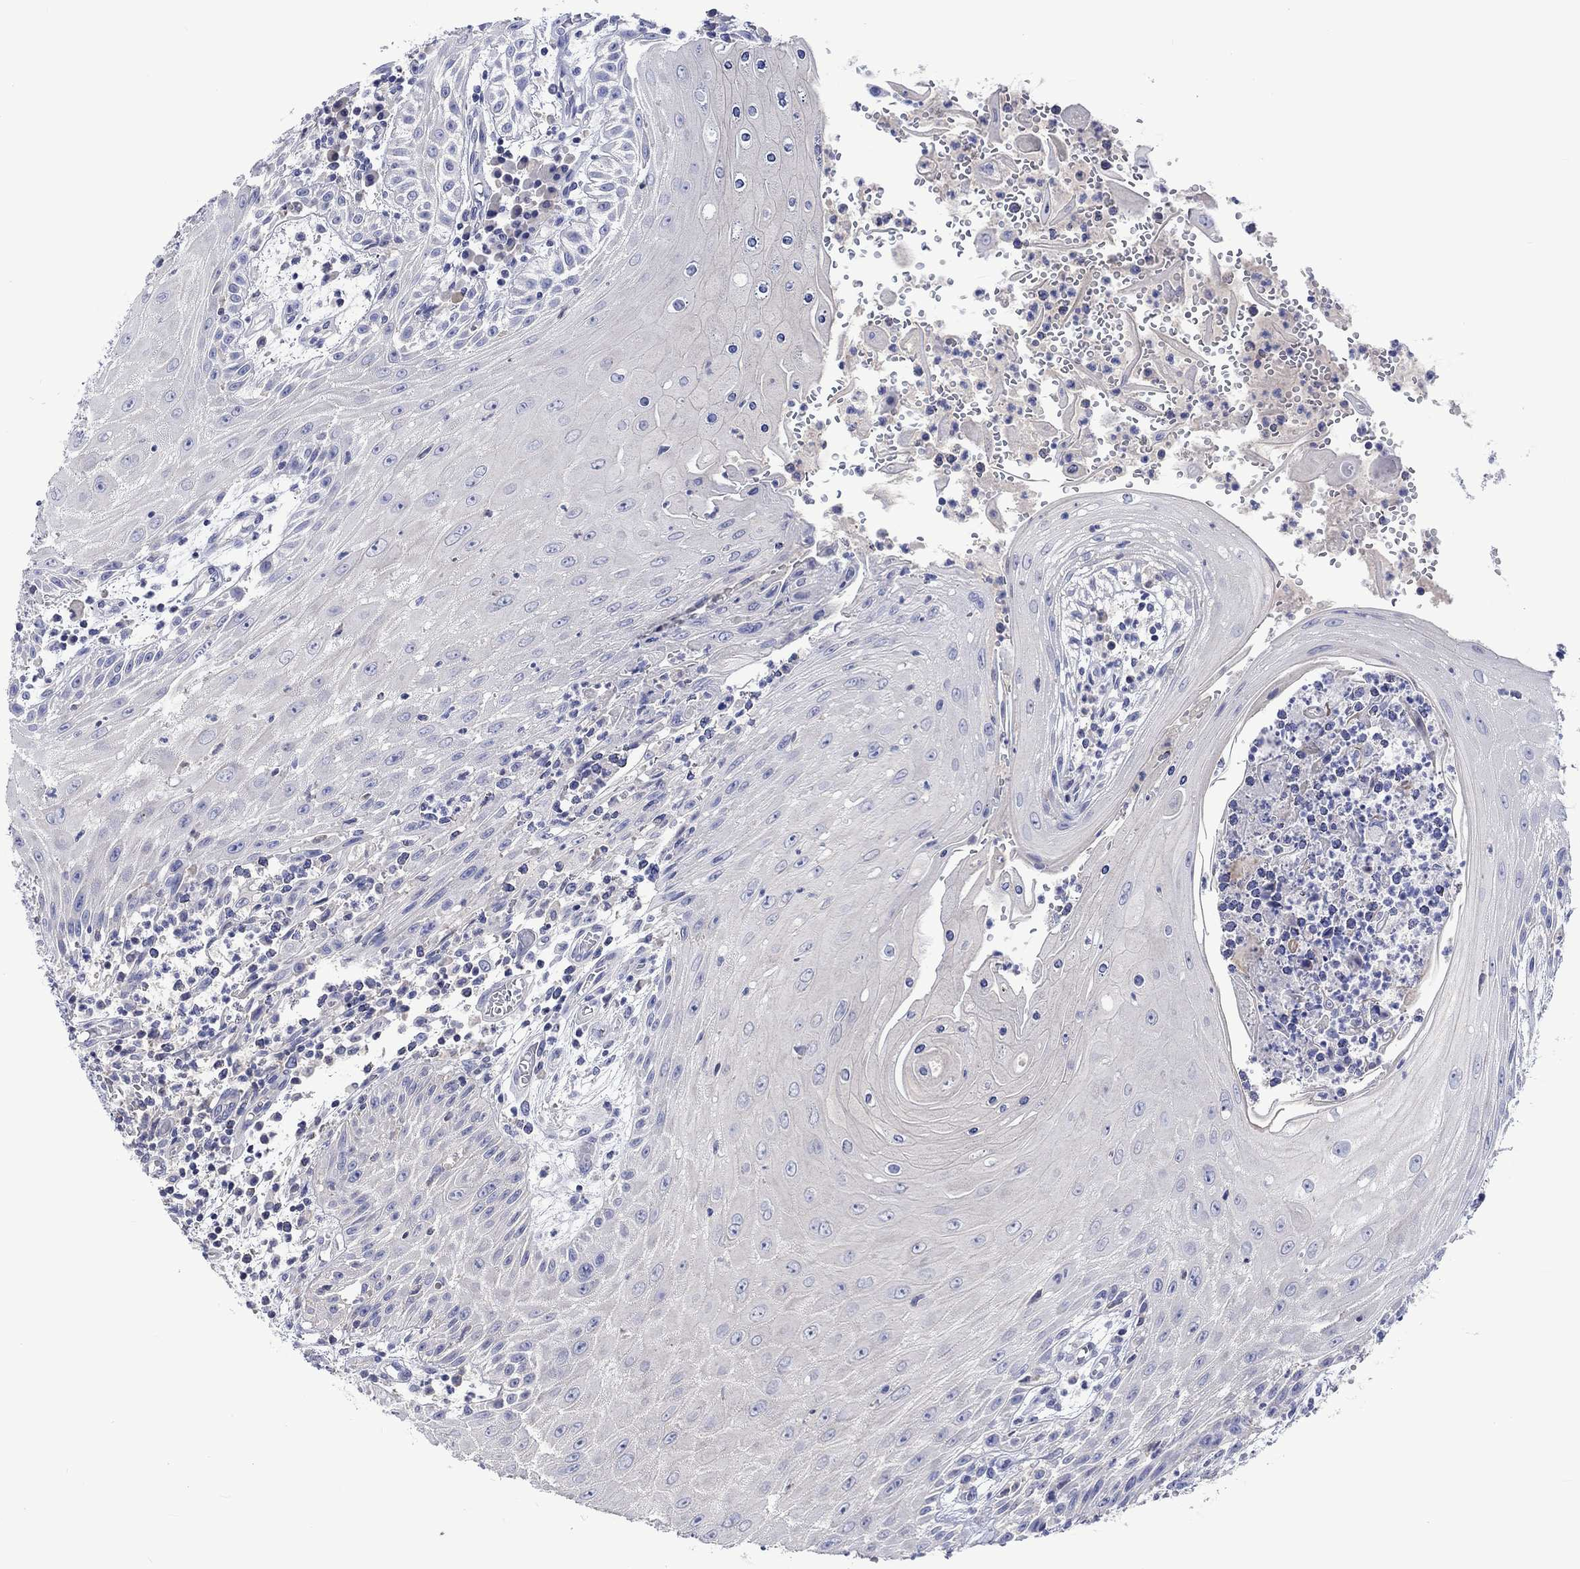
{"staining": {"intensity": "negative", "quantity": "none", "location": "none"}, "tissue": "head and neck cancer", "cell_type": "Tumor cells", "image_type": "cancer", "snomed": [{"axis": "morphology", "description": "Squamous cell carcinoma, NOS"}, {"axis": "topography", "description": "Oral tissue"}, {"axis": "topography", "description": "Head-Neck"}], "caption": "A photomicrograph of head and neck cancer (squamous cell carcinoma) stained for a protein reveals no brown staining in tumor cells.", "gene": "TOMM20L", "patient": {"sex": "male", "age": 58}}